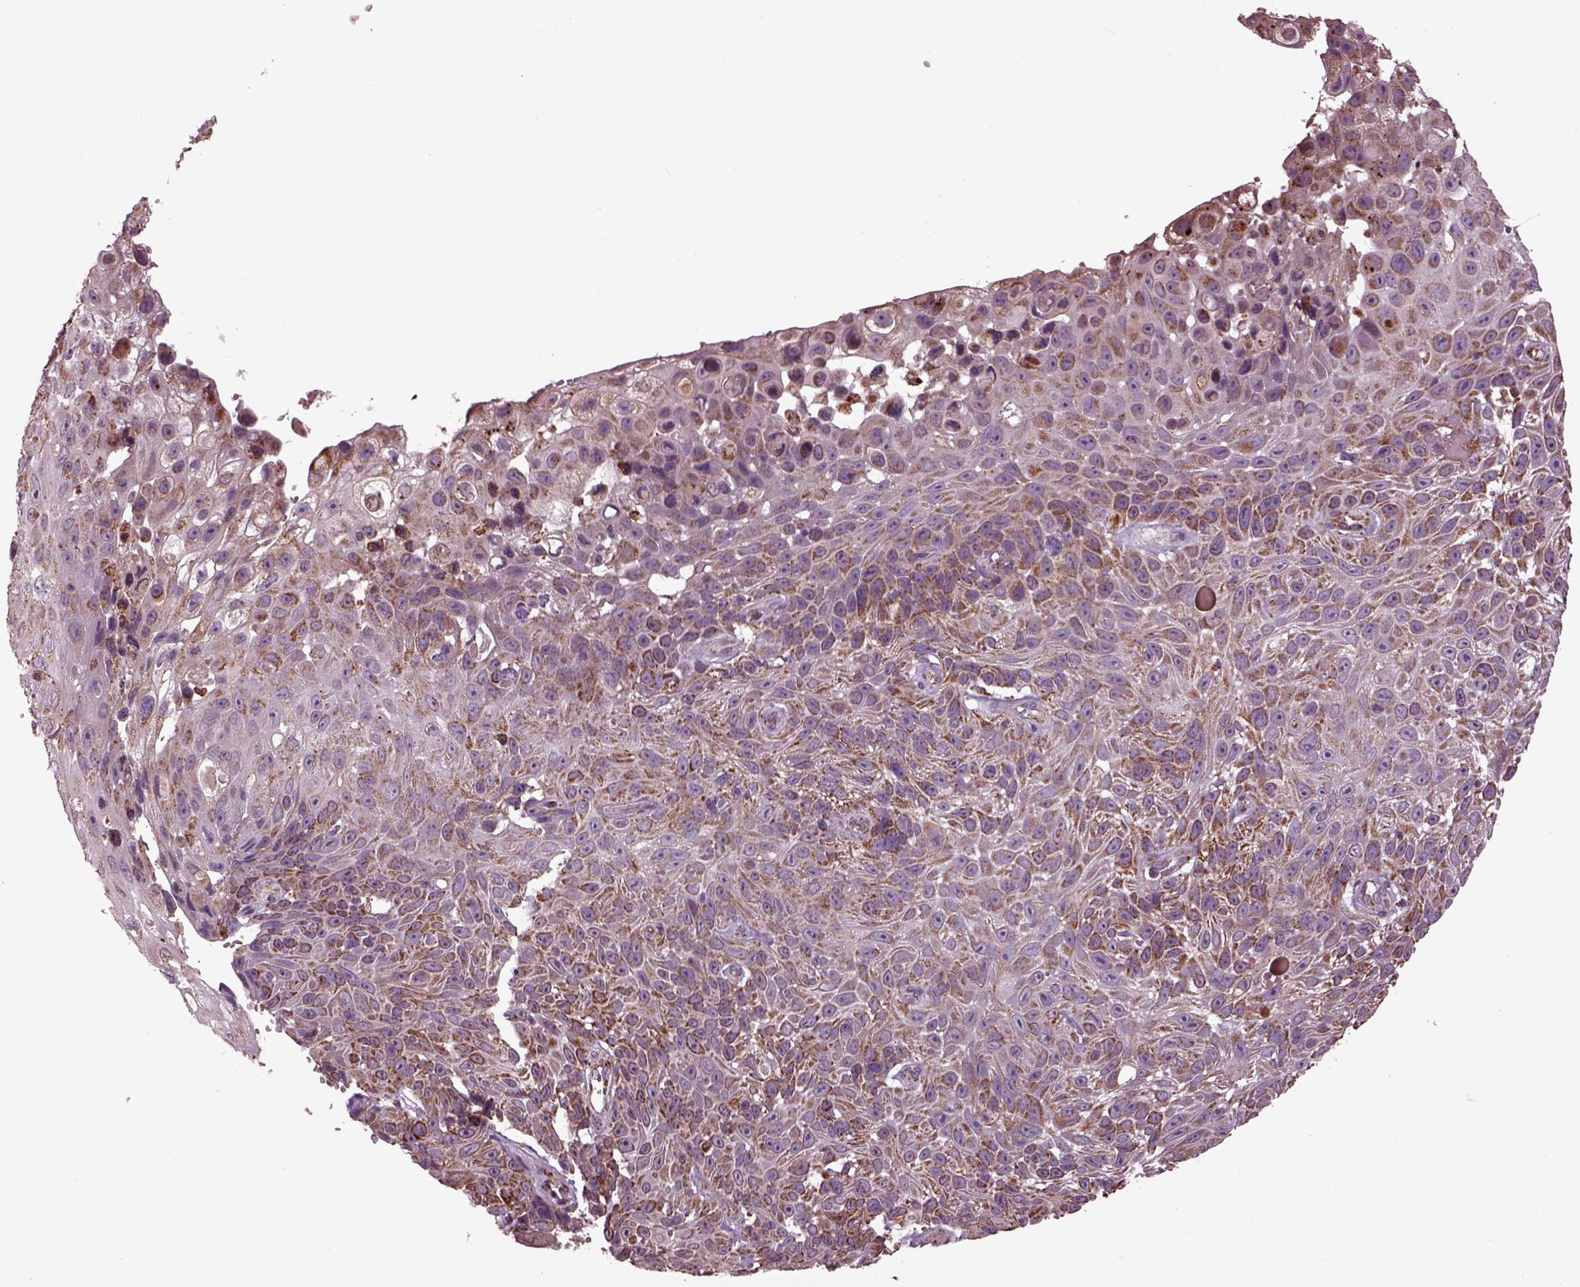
{"staining": {"intensity": "moderate", "quantity": "<25%", "location": "cytoplasmic/membranous"}, "tissue": "skin cancer", "cell_type": "Tumor cells", "image_type": "cancer", "snomed": [{"axis": "morphology", "description": "Squamous cell carcinoma, NOS"}, {"axis": "topography", "description": "Skin"}], "caption": "Brown immunohistochemical staining in skin cancer displays moderate cytoplasmic/membranous staining in approximately <25% of tumor cells.", "gene": "TMEM254", "patient": {"sex": "male", "age": 82}}